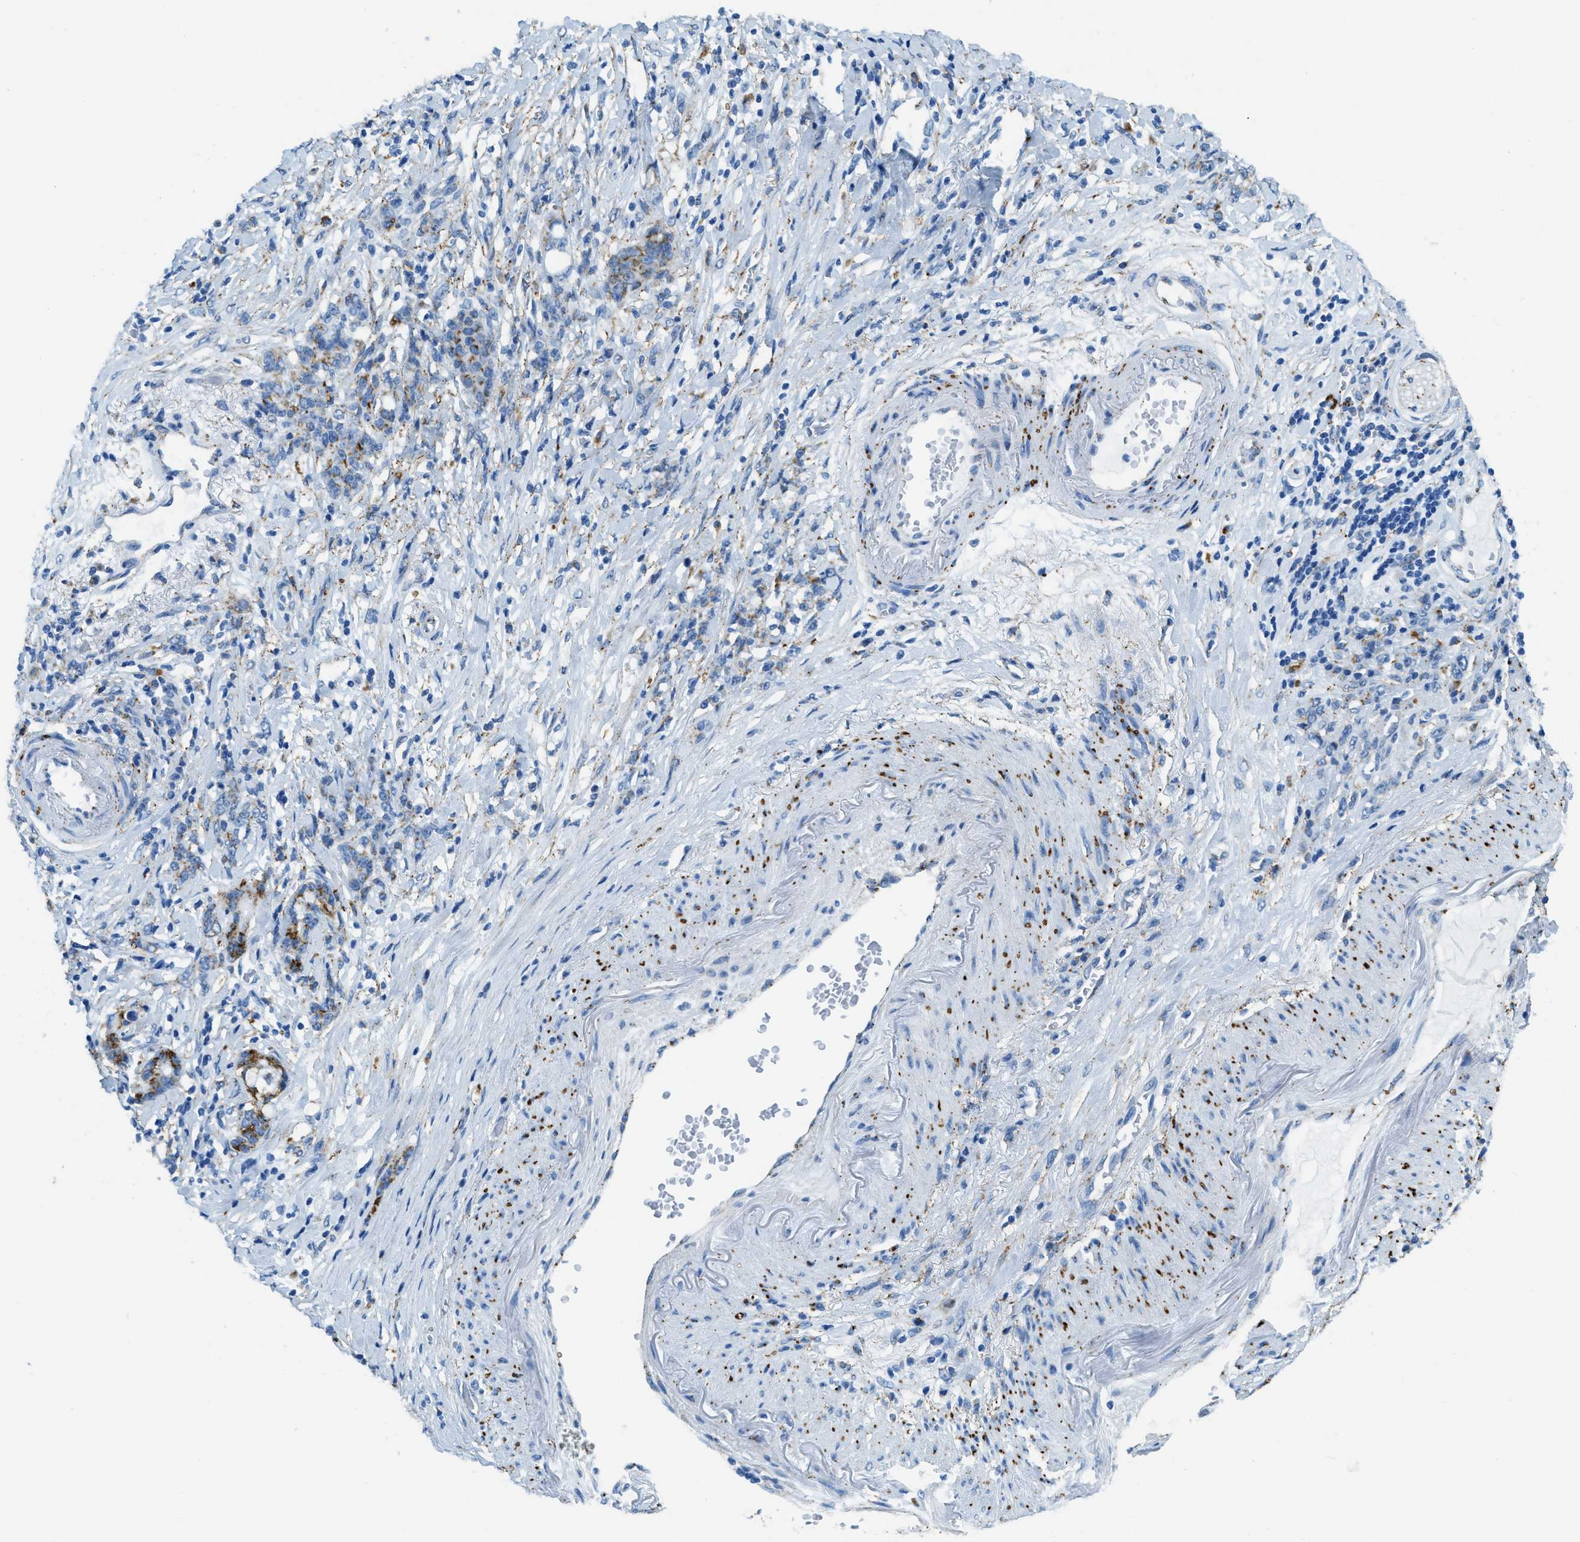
{"staining": {"intensity": "moderate", "quantity": "25%-75%", "location": "cytoplasmic/membranous"}, "tissue": "stomach cancer", "cell_type": "Tumor cells", "image_type": "cancer", "snomed": [{"axis": "morphology", "description": "Adenocarcinoma, NOS"}, {"axis": "topography", "description": "Stomach, lower"}], "caption": "About 25%-75% of tumor cells in human stomach adenocarcinoma display moderate cytoplasmic/membranous protein staining as visualized by brown immunohistochemical staining.", "gene": "SCARB2", "patient": {"sex": "male", "age": 88}}